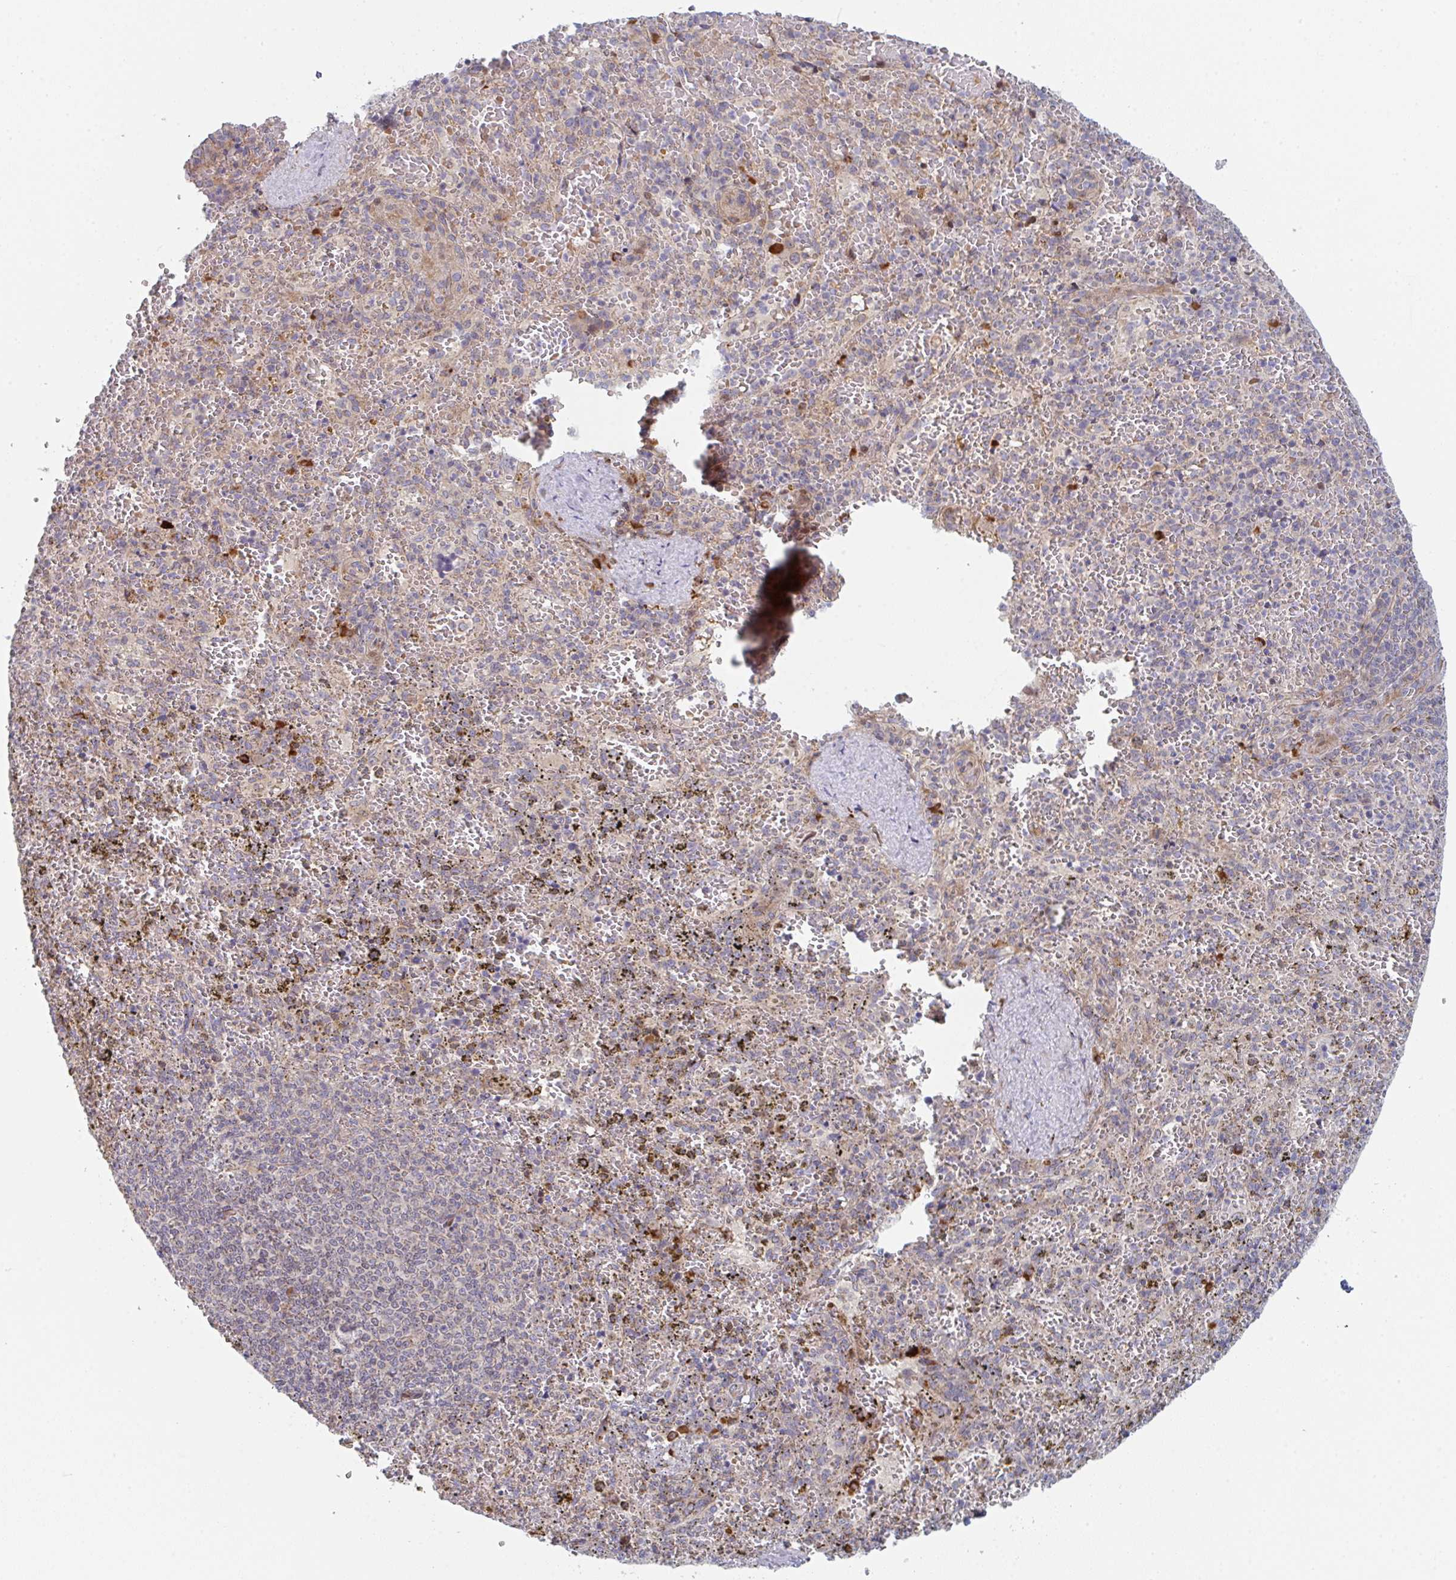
{"staining": {"intensity": "strong", "quantity": "<25%", "location": "cytoplasmic/membranous"}, "tissue": "spleen", "cell_type": "Cells in red pulp", "image_type": "normal", "snomed": [{"axis": "morphology", "description": "Normal tissue, NOS"}, {"axis": "topography", "description": "Spleen"}], "caption": "A medium amount of strong cytoplasmic/membranous positivity is present in about <25% of cells in red pulp in normal spleen.", "gene": "ZNF644", "patient": {"sex": "female", "age": 50}}